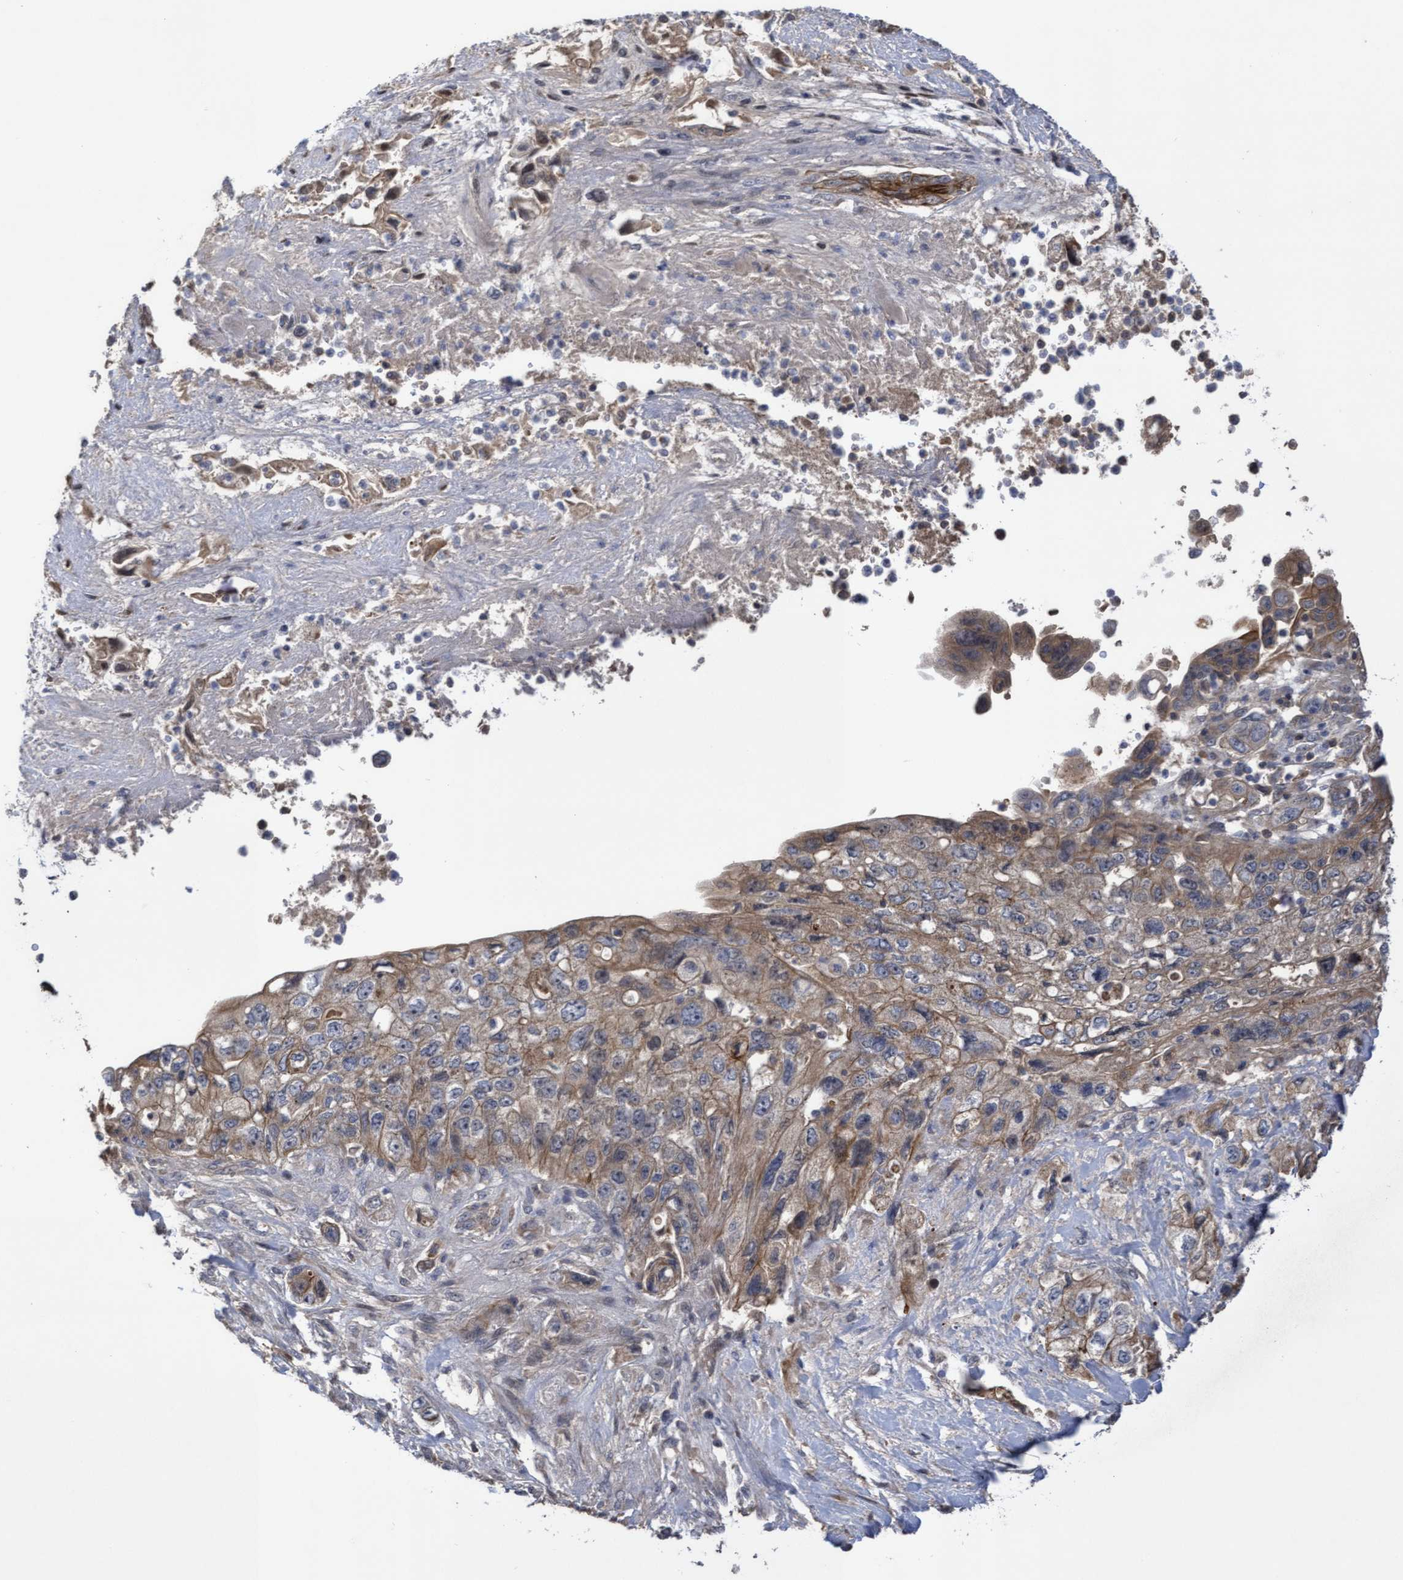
{"staining": {"intensity": "moderate", "quantity": ">75%", "location": "cytoplasmic/membranous"}, "tissue": "pancreatic cancer", "cell_type": "Tumor cells", "image_type": "cancer", "snomed": [{"axis": "morphology", "description": "Adenocarcinoma, NOS"}, {"axis": "topography", "description": "Pancreas"}], "caption": "Adenocarcinoma (pancreatic) was stained to show a protein in brown. There is medium levels of moderate cytoplasmic/membranous staining in about >75% of tumor cells. (DAB IHC with brightfield microscopy, high magnification).", "gene": "COBL", "patient": {"sex": "female", "age": 73}}